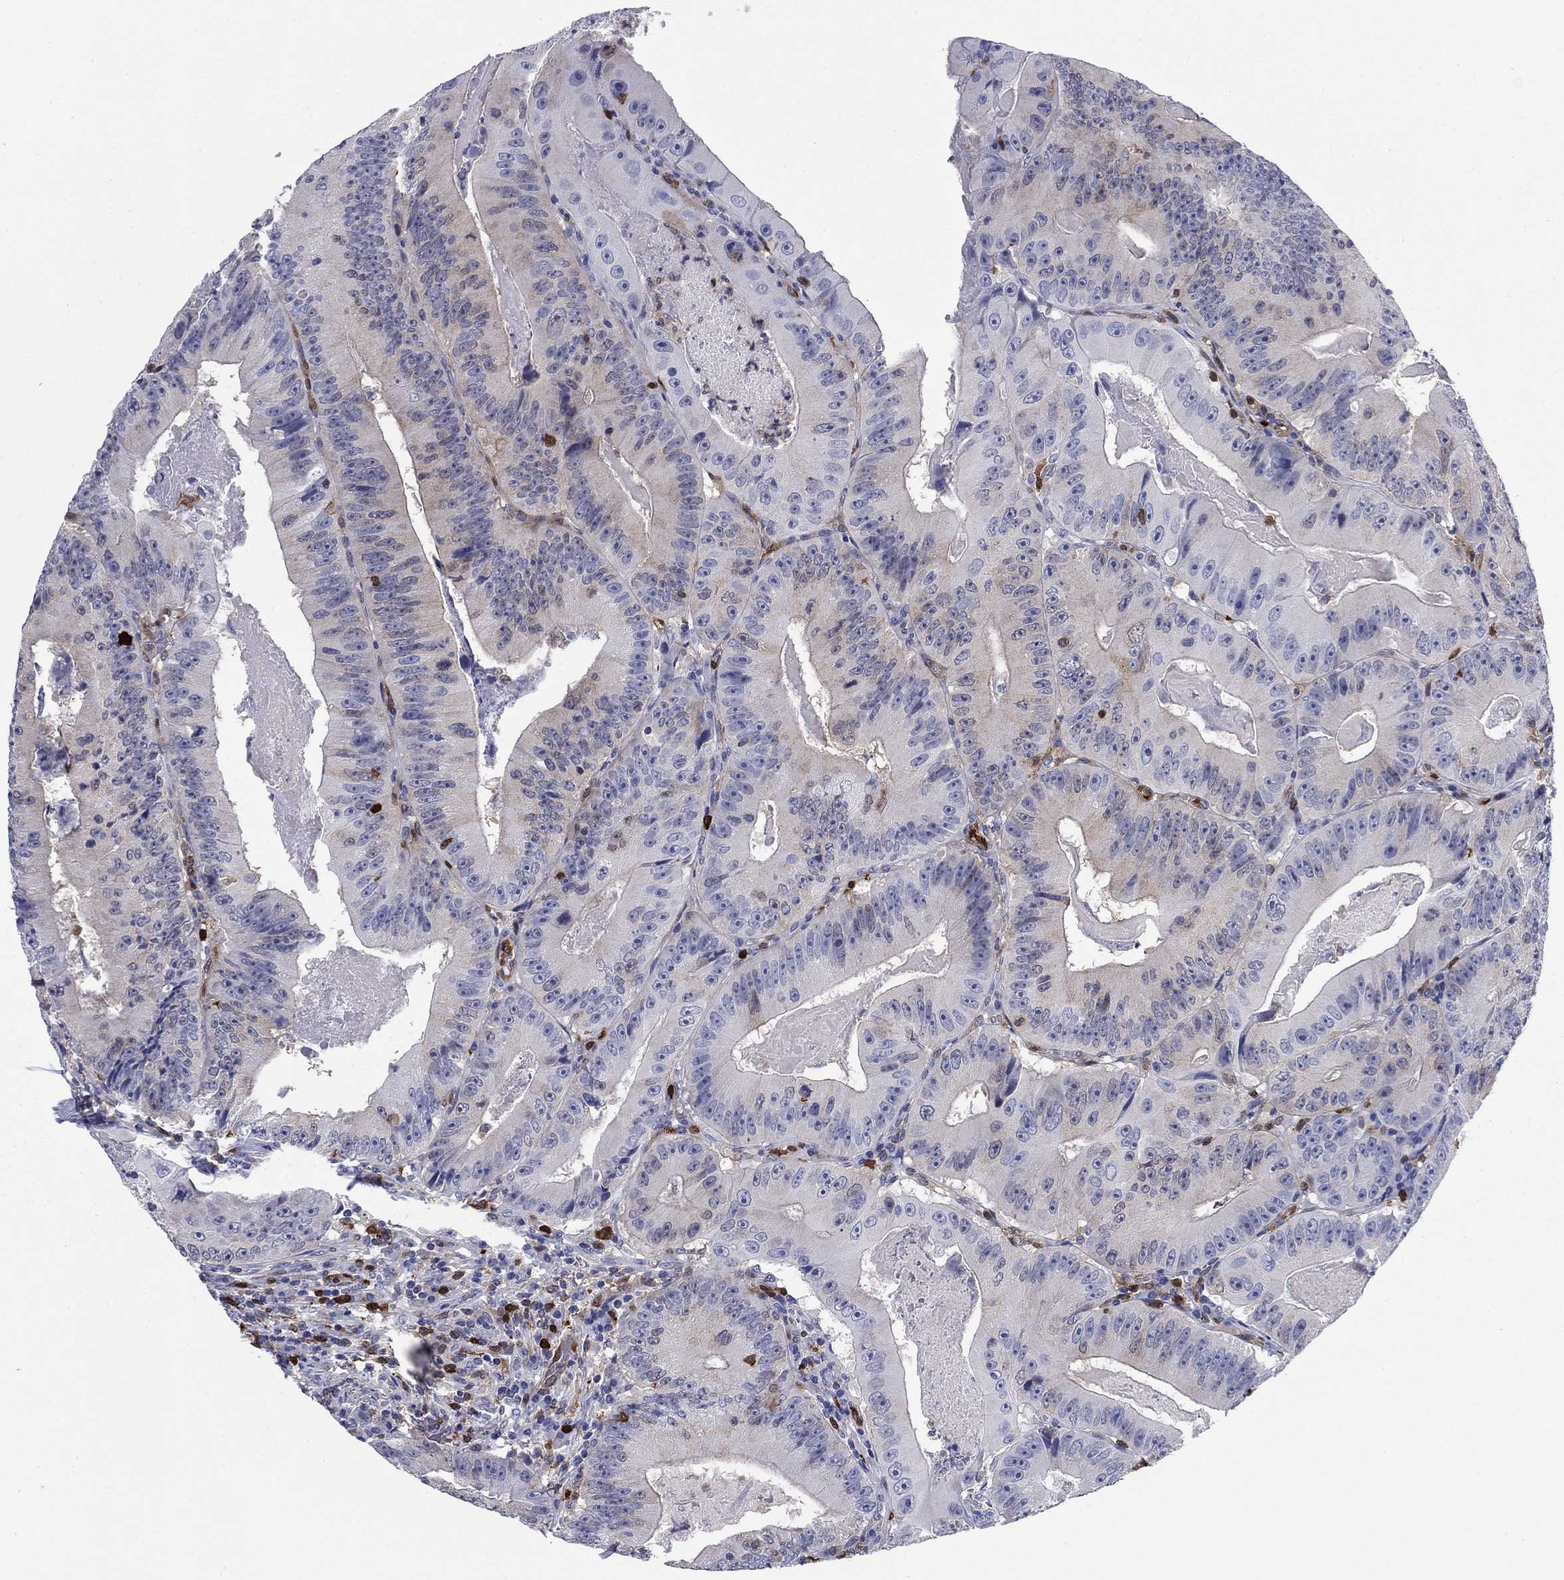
{"staining": {"intensity": "negative", "quantity": "none", "location": "none"}, "tissue": "colorectal cancer", "cell_type": "Tumor cells", "image_type": "cancer", "snomed": [{"axis": "morphology", "description": "Adenocarcinoma, NOS"}, {"axis": "topography", "description": "Colon"}], "caption": "This is an immunohistochemistry (IHC) micrograph of human colorectal cancer (adenocarcinoma). There is no staining in tumor cells.", "gene": "STMN1", "patient": {"sex": "female", "age": 86}}